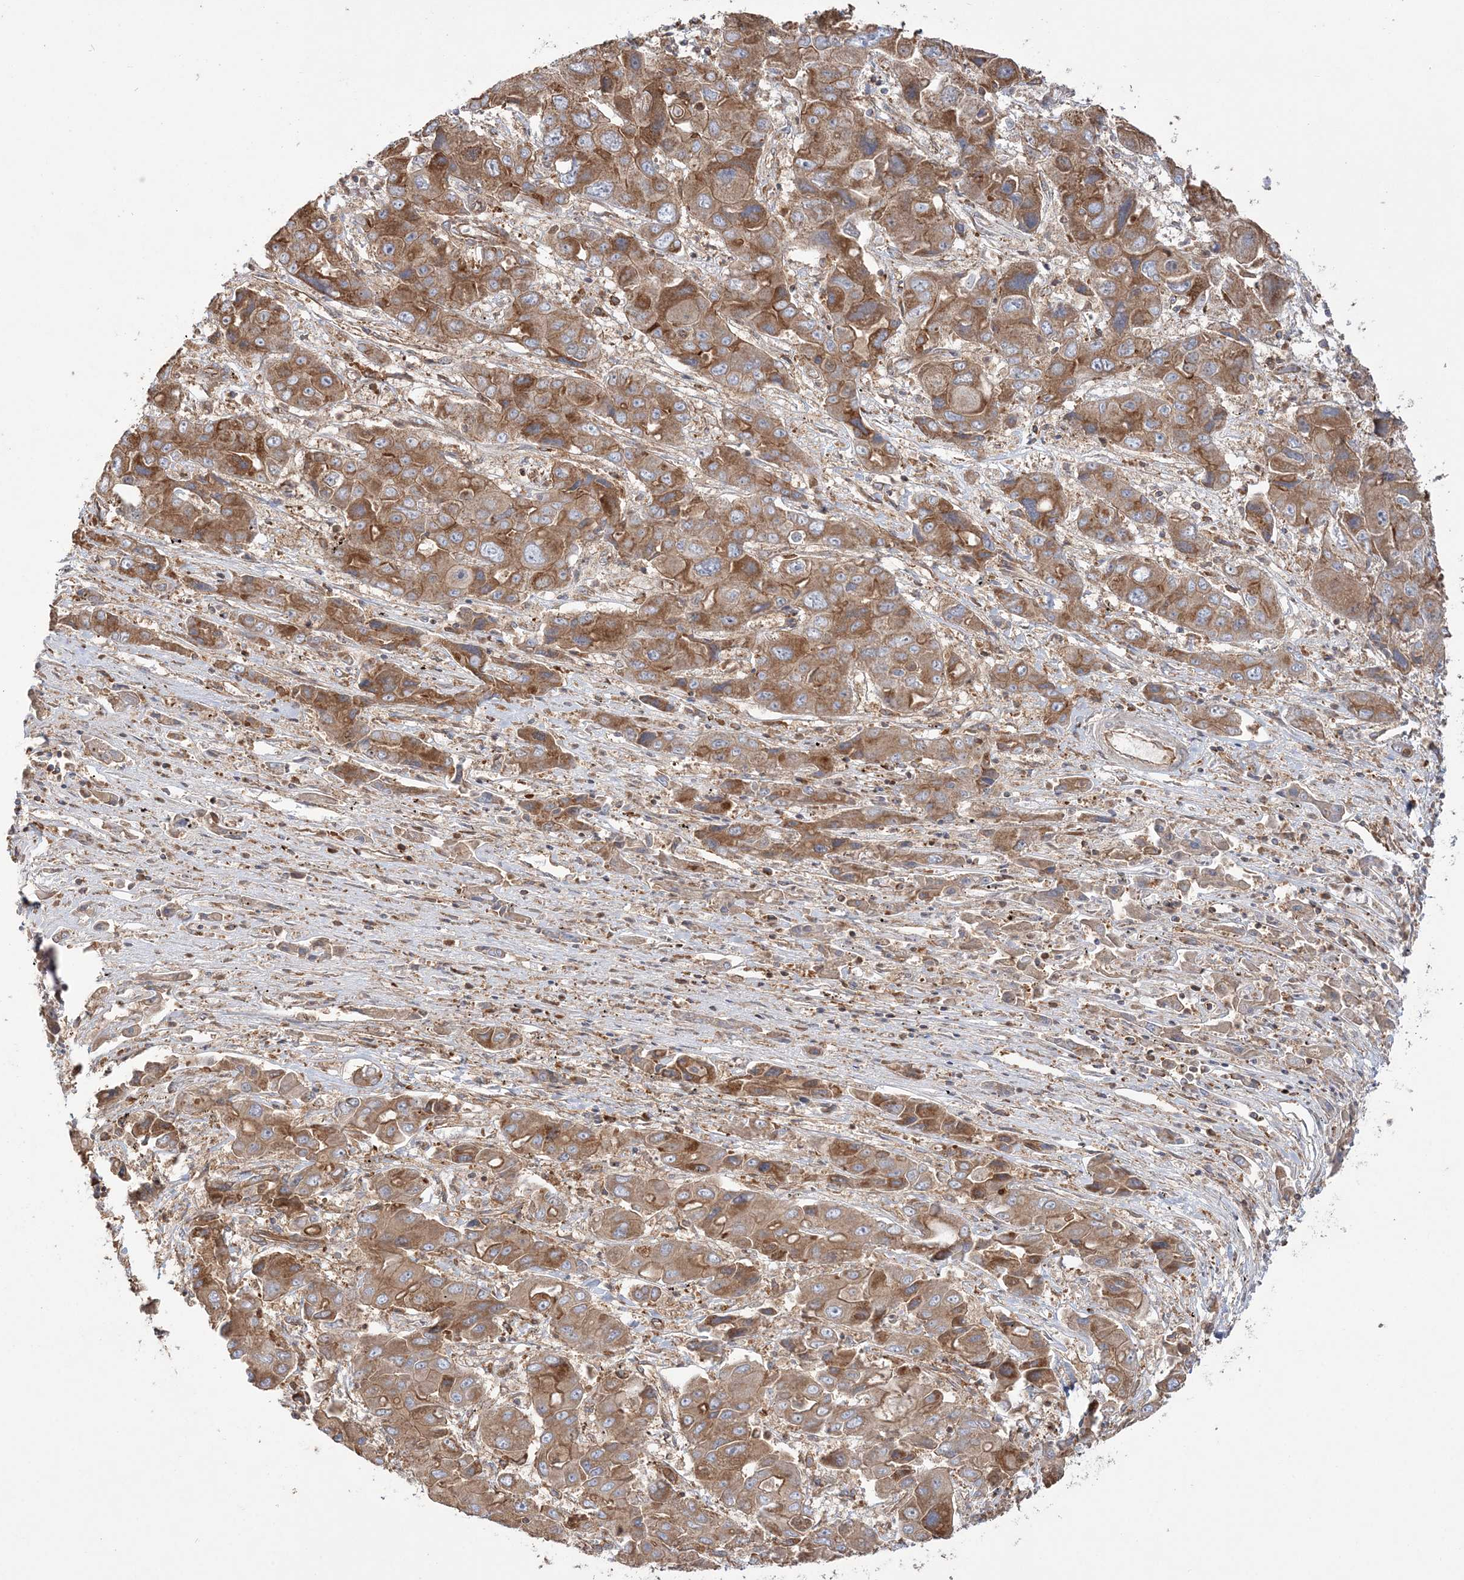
{"staining": {"intensity": "moderate", "quantity": ">75%", "location": "cytoplasmic/membranous"}, "tissue": "liver cancer", "cell_type": "Tumor cells", "image_type": "cancer", "snomed": [{"axis": "morphology", "description": "Cholangiocarcinoma"}, {"axis": "topography", "description": "Liver"}], "caption": "Immunohistochemical staining of liver cancer (cholangiocarcinoma) exhibits medium levels of moderate cytoplasmic/membranous protein expression in about >75% of tumor cells.", "gene": "TBC1D5", "patient": {"sex": "male", "age": 67}}